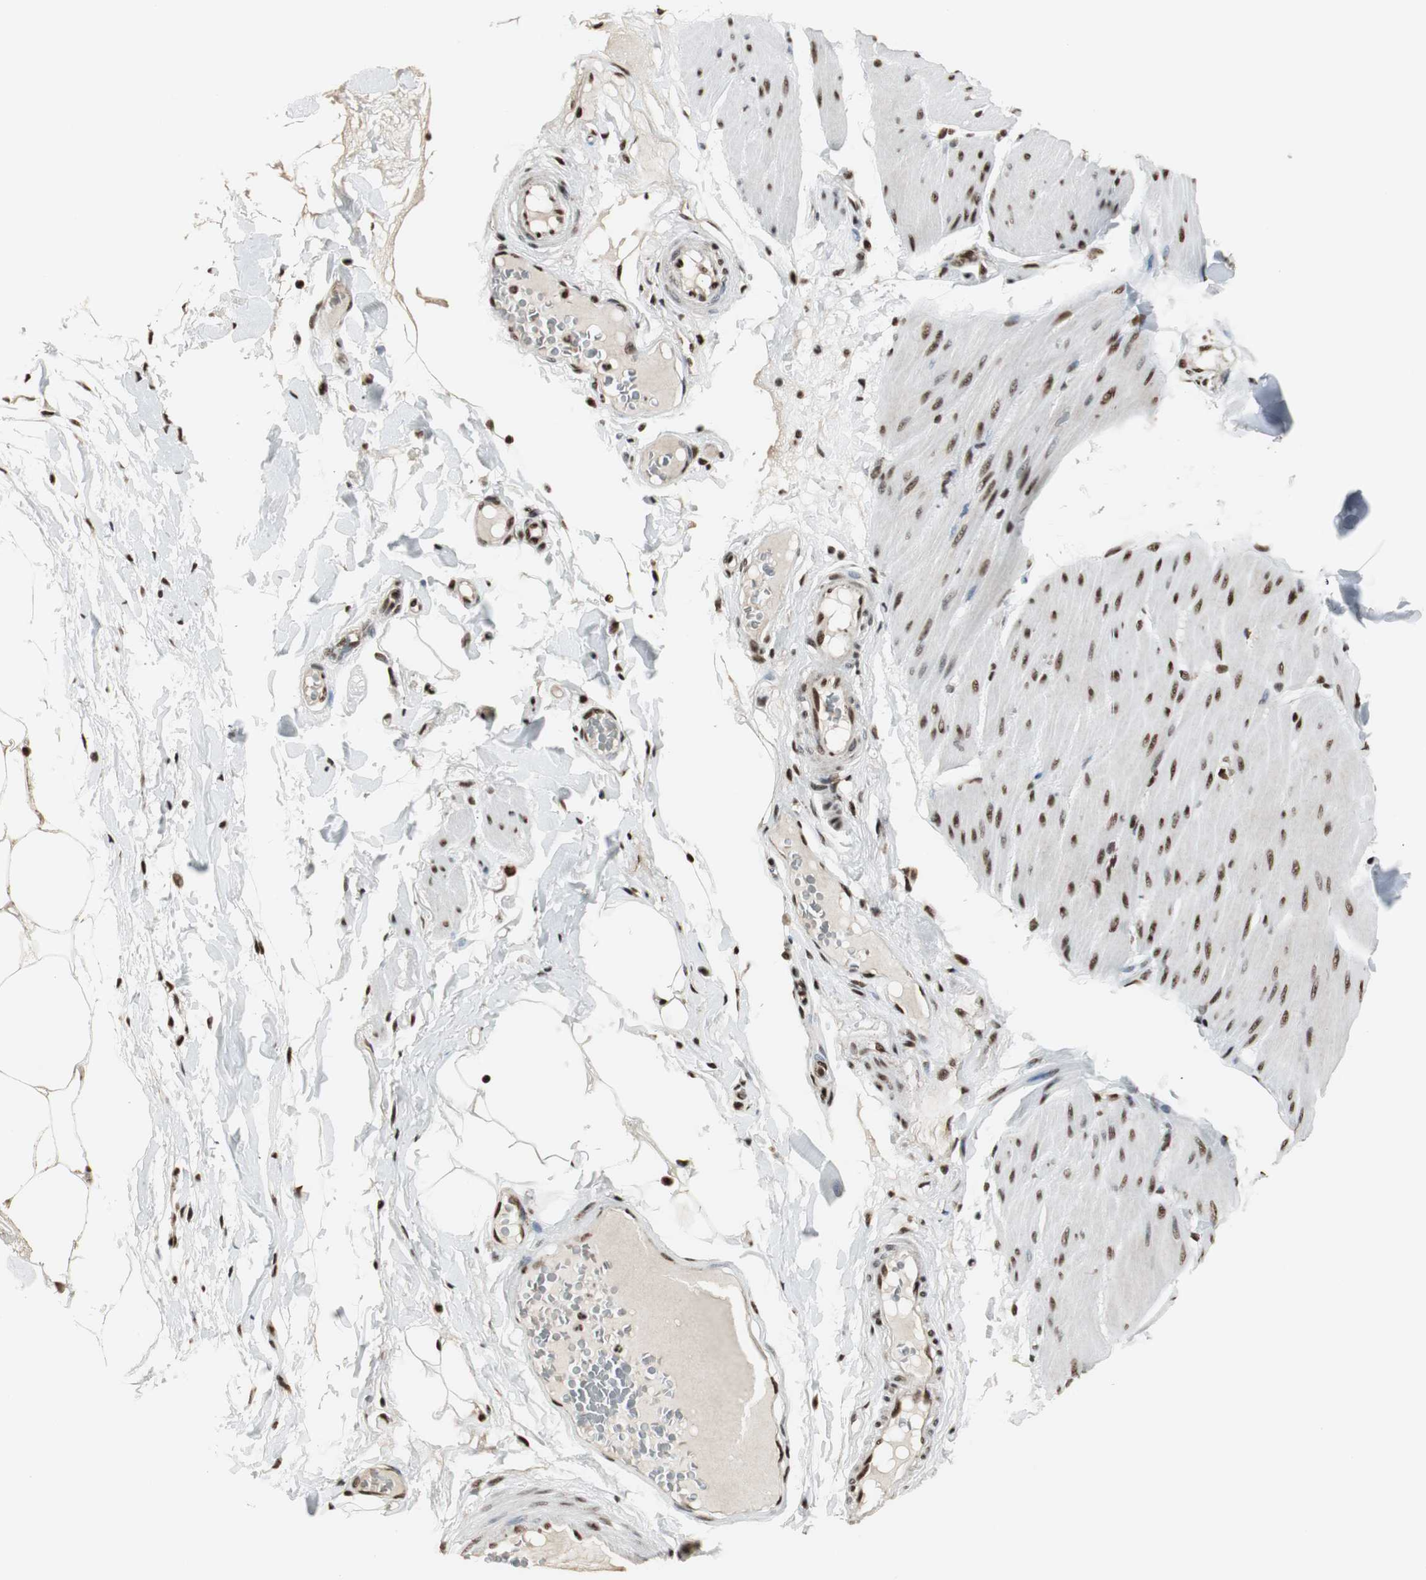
{"staining": {"intensity": "strong", "quantity": ">75%", "location": "nuclear"}, "tissue": "smooth muscle", "cell_type": "Smooth muscle cells", "image_type": "normal", "snomed": [{"axis": "morphology", "description": "Normal tissue, NOS"}, {"axis": "topography", "description": "Smooth muscle"}, {"axis": "topography", "description": "Colon"}], "caption": "This image displays benign smooth muscle stained with immunohistochemistry (IHC) to label a protein in brown. The nuclear of smooth muscle cells show strong positivity for the protein. Nuclei are counter-stained blue.", "gene": "PARN", "patient": {"sex": "male", "age": 67}}